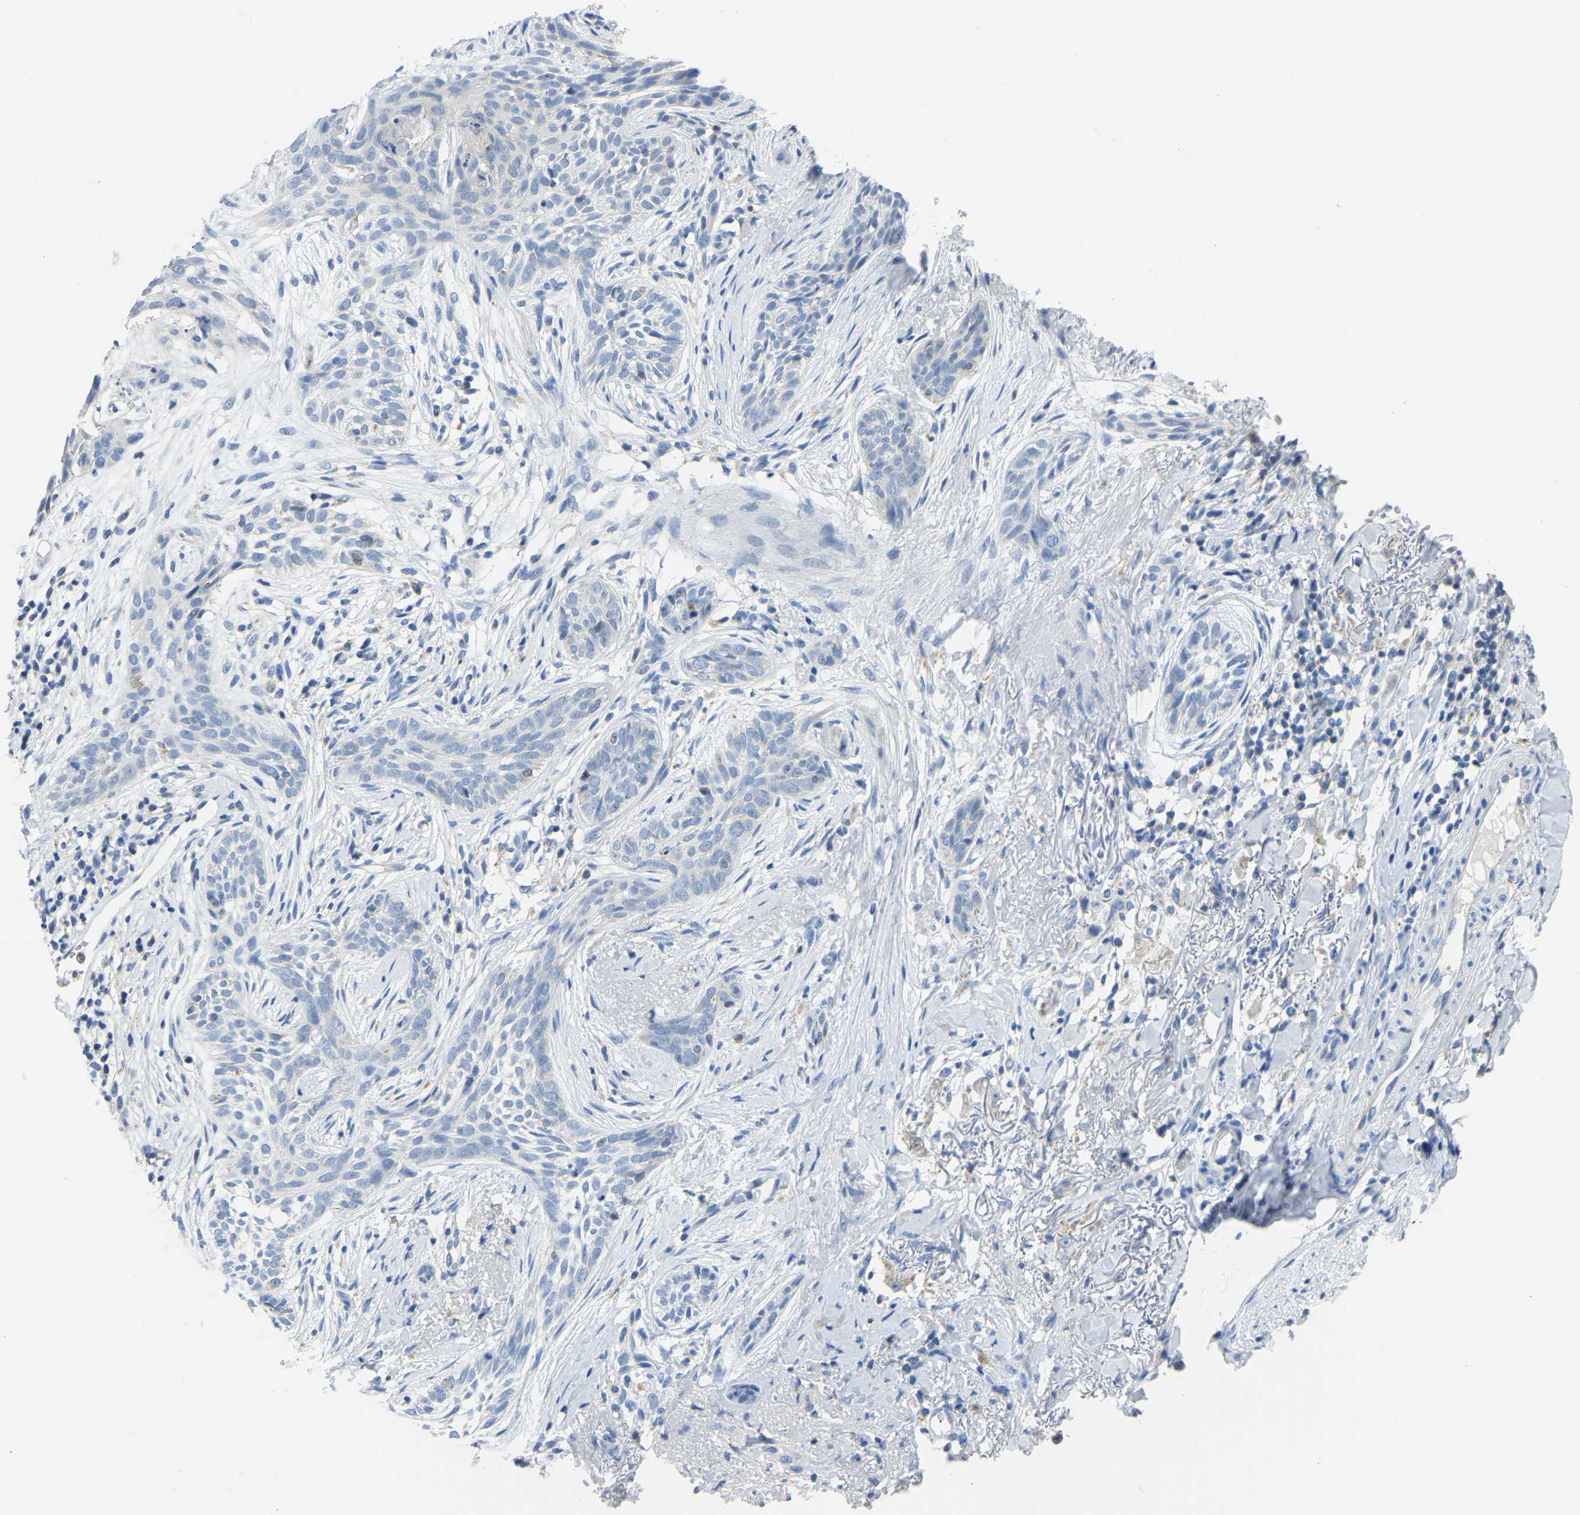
{"staining": {"intensity": "negative", "quantity": "none", "location": "none"}, "tissue": "skin cancer", "cell_type": "Tumor cells", "image_type": "cancer", "snomed": [{"axis": "morphology", "description": "Basal cell carcinoma"}, {"axis": "topography", "description": "Skin"}], "caption": "This image is of skin cancer (basal cell carcinoma) stained with immunohistochemistry to label a protein in brown with the nuclei are counter-stained blue. There is no expression in tumor cells.", "gene": "ETFA", "patient": {"sex": "female", "age": 88}}